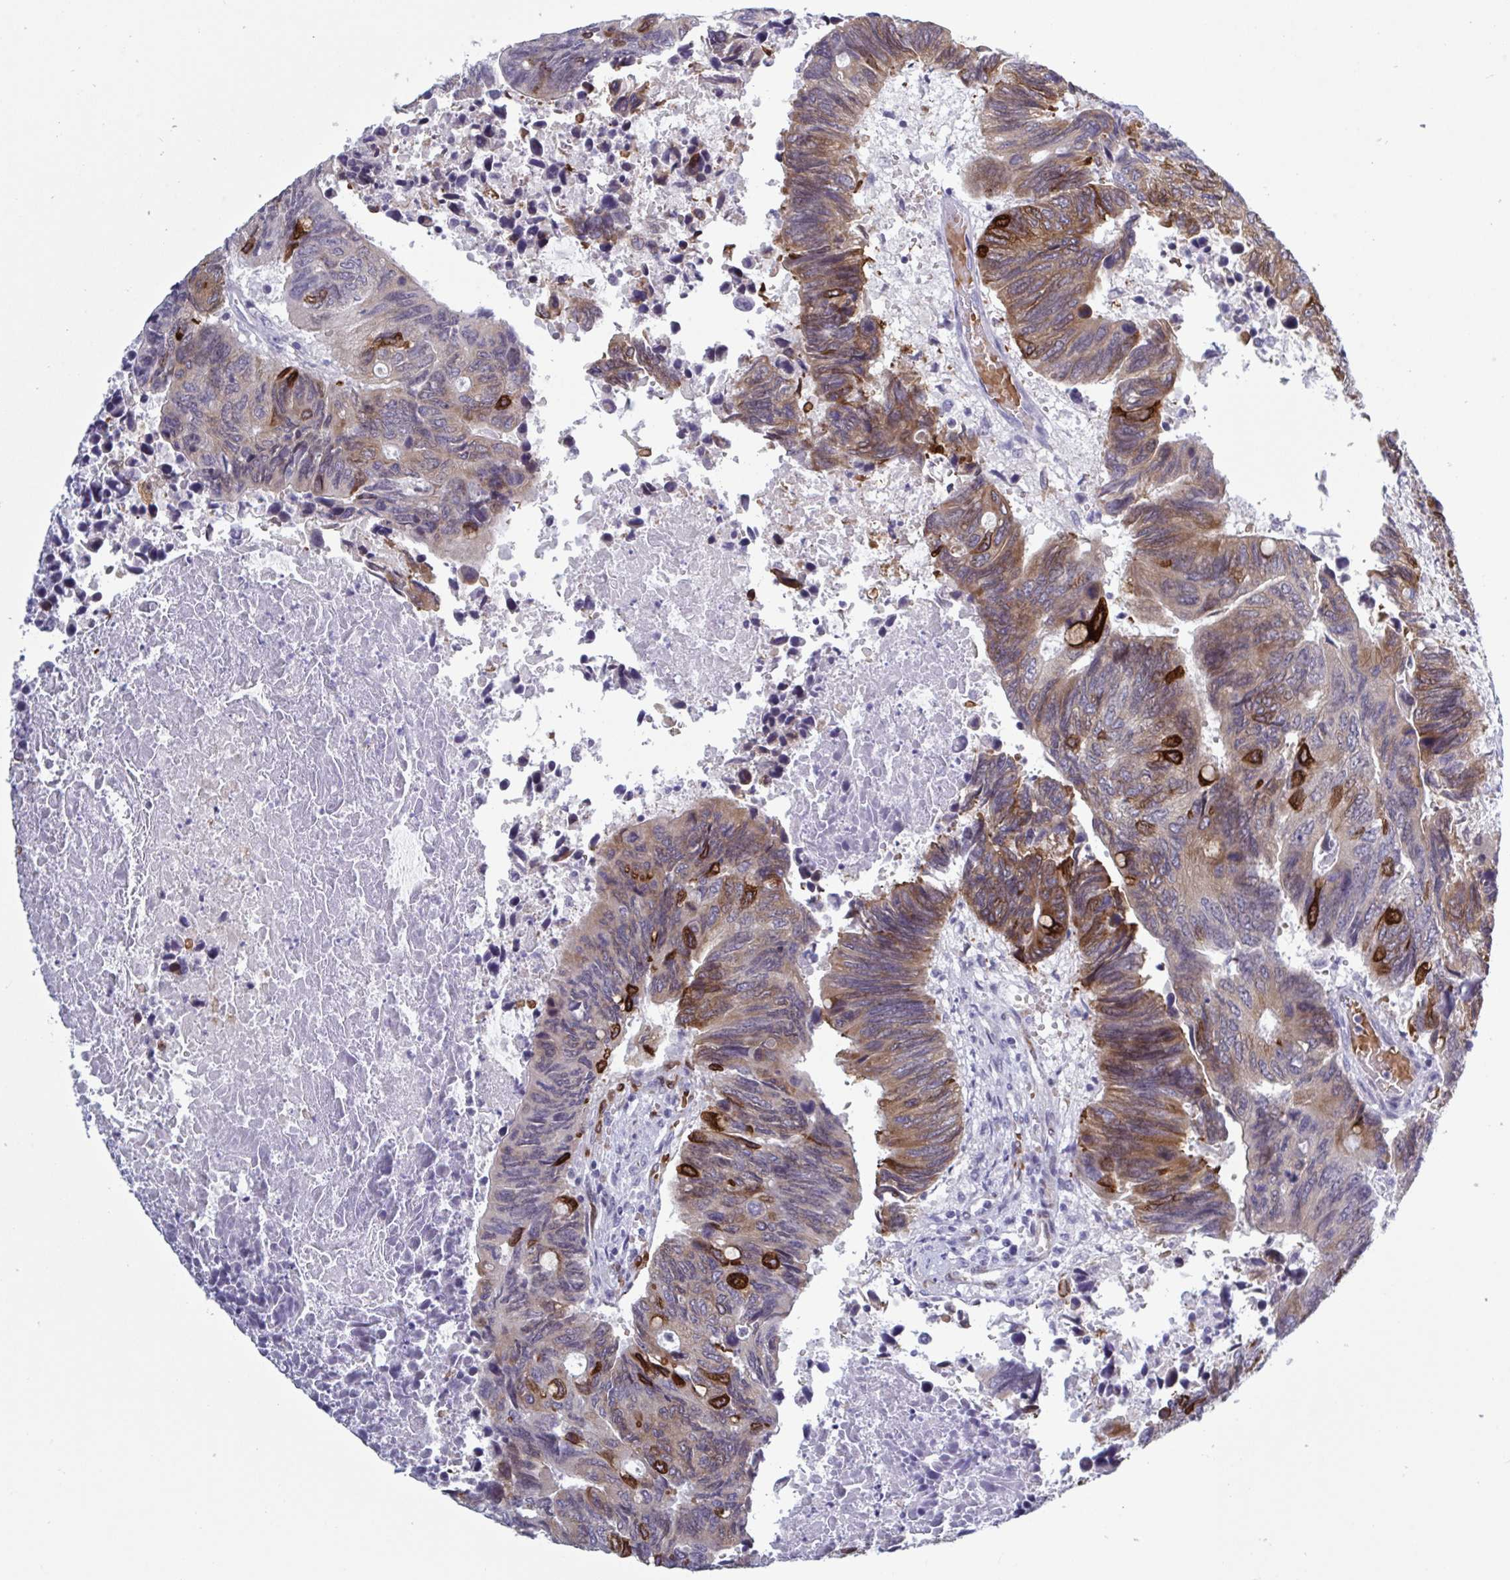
{"staining": {"intensity": "strong", "quantity": "<25%", "location": "cytoplasmic/membranous"}, "tissue": "colorectal cancer", "cell_type": "Tumor cells", "image_type": "cancer", "snomed": [{"axis": "morphology", "description": "Adenocarcinoma, NOS"}, {"axis": "topography", "description": "Colon"}], "caption": "A high-resolution histopathology image shows IHC staining of colorectal cancer (adenocarcinoma), which exhibits strong cytoplasmic/membranous staining in approximately <25% of tumor cells.", "gene": "HSD11B2", "patient": {"sex": "male", "age": 87}}